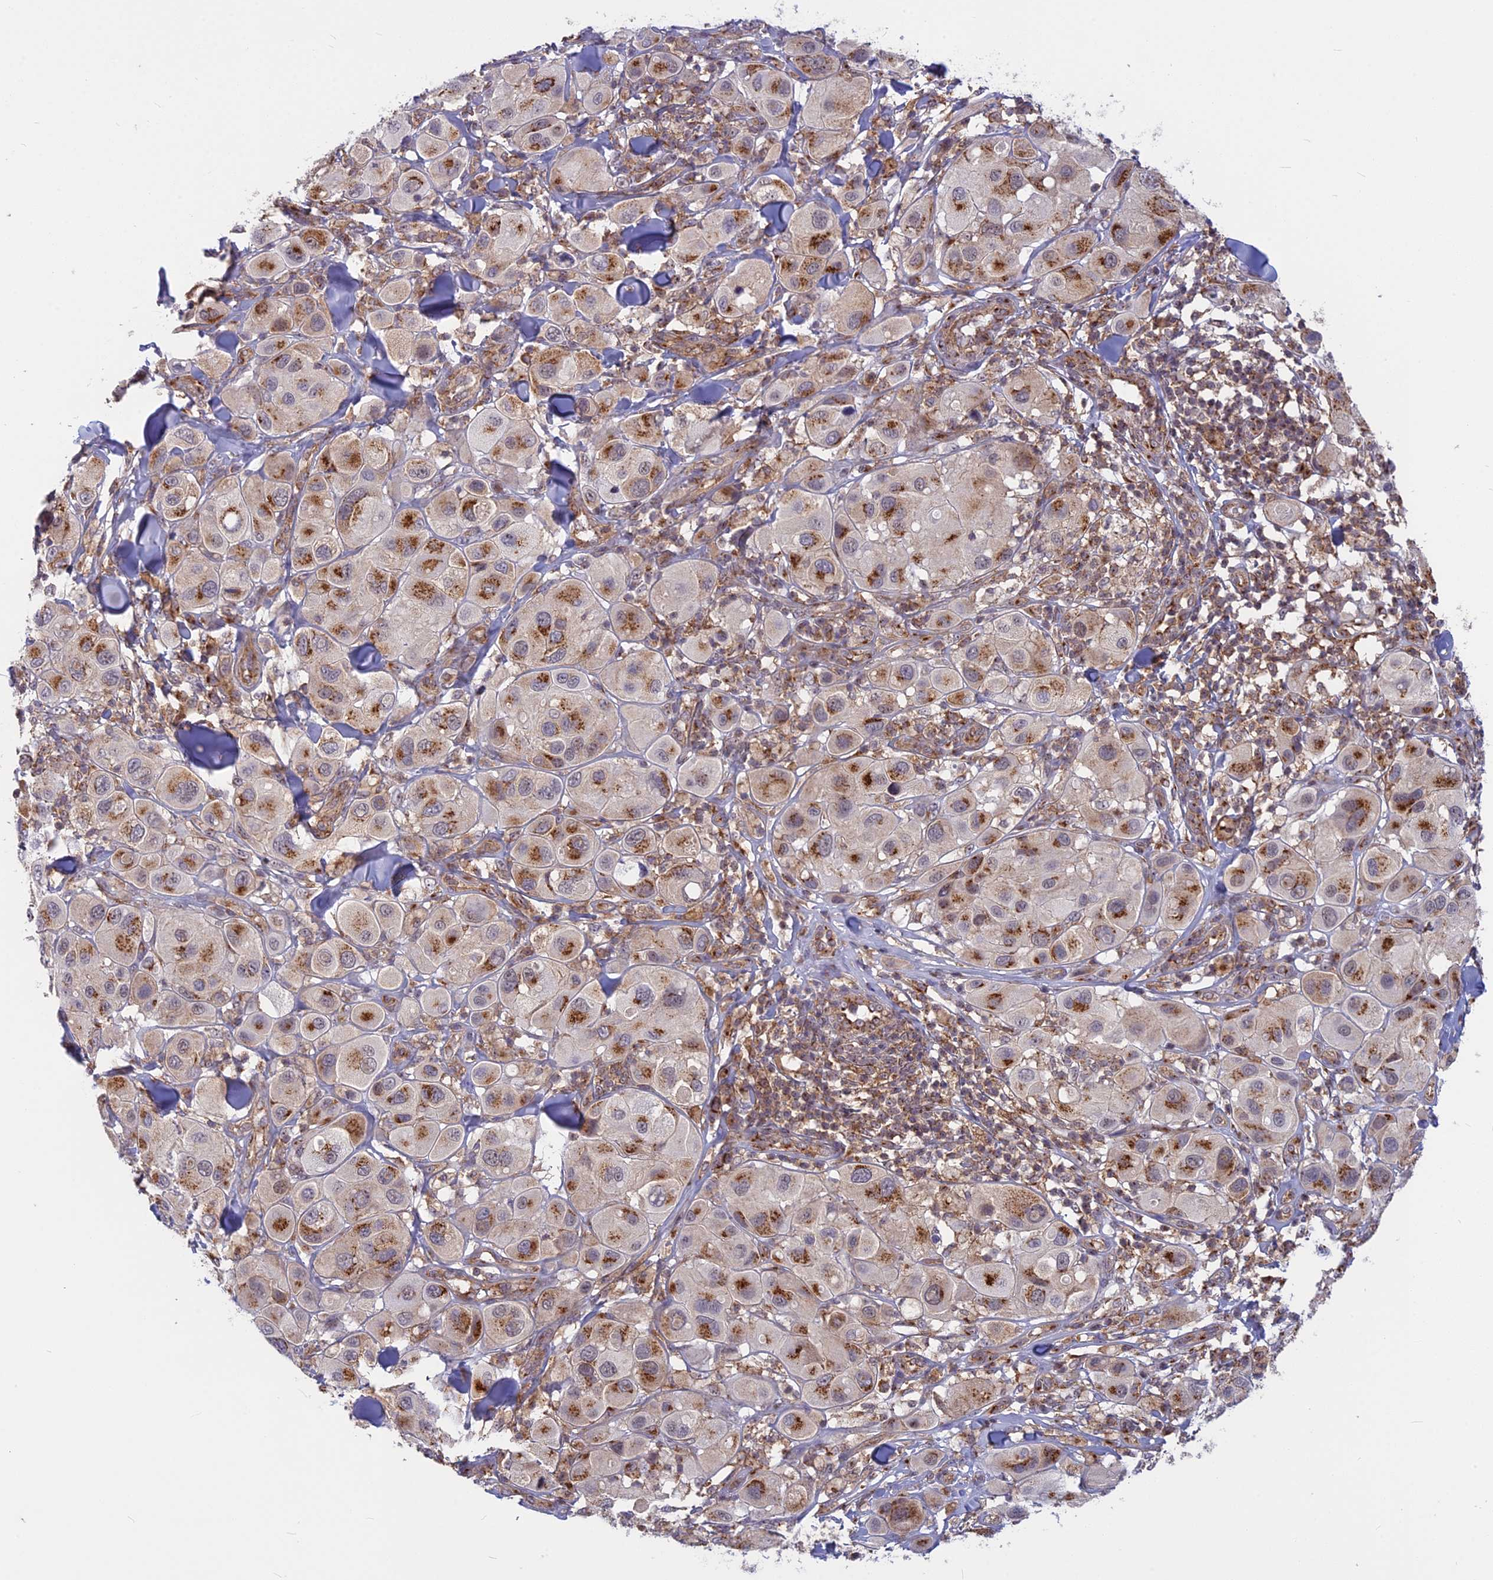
{"staining": {"intensity": "moderate", "quantity": ">75%", "location": "cytoplasmic/membranous"}, "tissue": "melanoma", "cell_type": "Tumor cells", "image_type": "cancer", "snomed": [{"axis": "morphology", "description": "Malignant melanoma, Metastatic site"}, {"axis": "topography", "description": "Skin"}], "caption": "This micrograph reveals immunohistochemistry (IHC) staining of human melanoma, with medium moderate cytoplasmic/membranous staining in approximately >75% of tumor cells.", "gene": "CLINT1", "patient": {"sex": "male", "age": 41}}